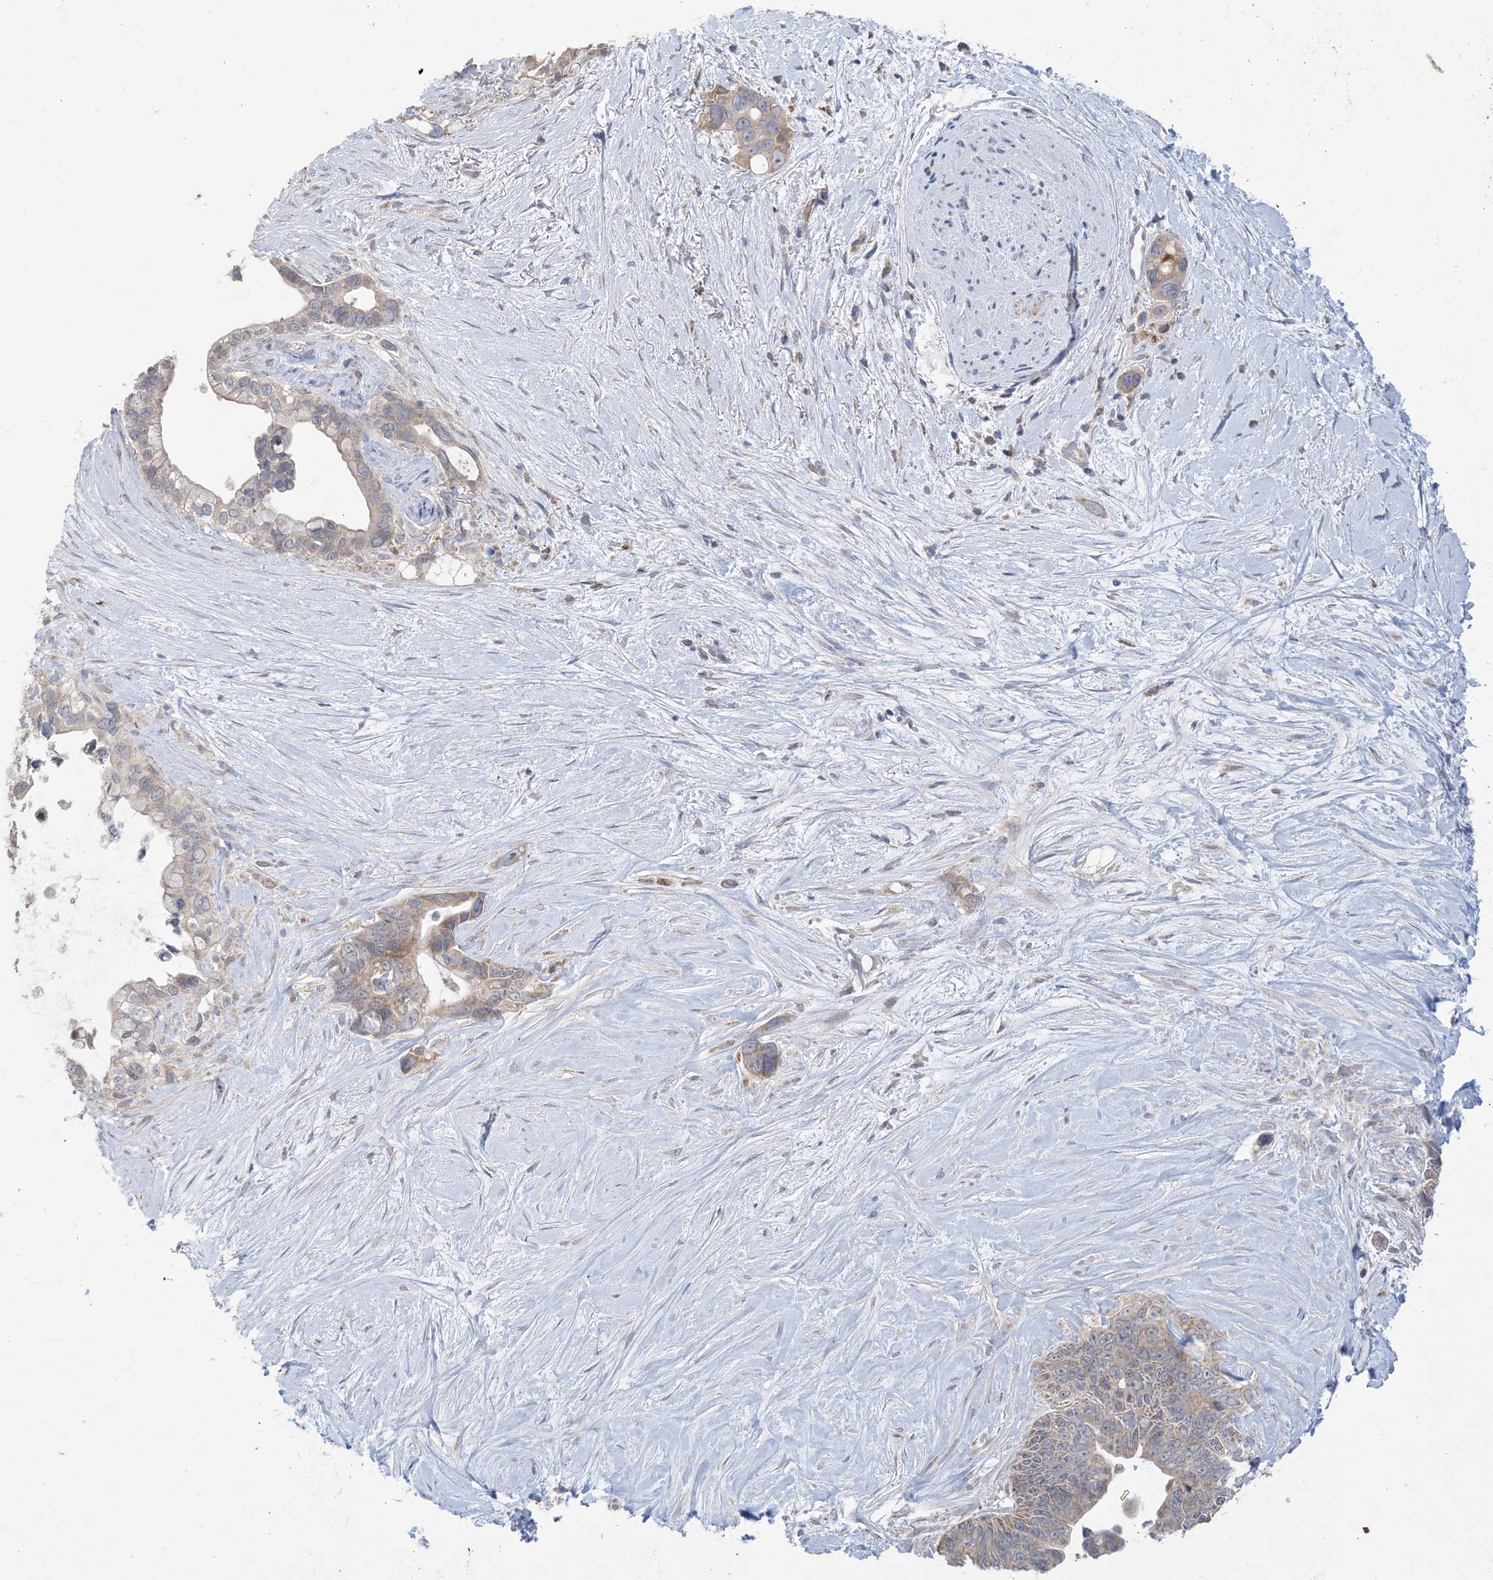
{"staining": {"intensity": "moderate", "quantity": "<25%", "location": "cytoplasmic/membranous"}, "tissue": "pancreatic cancer", "cell_type": "Tumor cells", "image_type": "cancer", "snomed": [{"axis": "morphology", "description": "Adenocarcinoma, NOS"}, {"axis": "topography", "description": "Pancreas"}], "caption": "IHC histopathology image of neoplastic tissue: human adenocarcinoma (pancreatic) stained using immunohistochemistry (IHC) exhibits low levels of moderate protein expression localized specifically in the cytoplasmic/membranous of tumor cells, appearing as a cytoplasmic/membranous brown color.", "gene": "CLEC16A", "patient": {"sex": "female", "age": 72}}